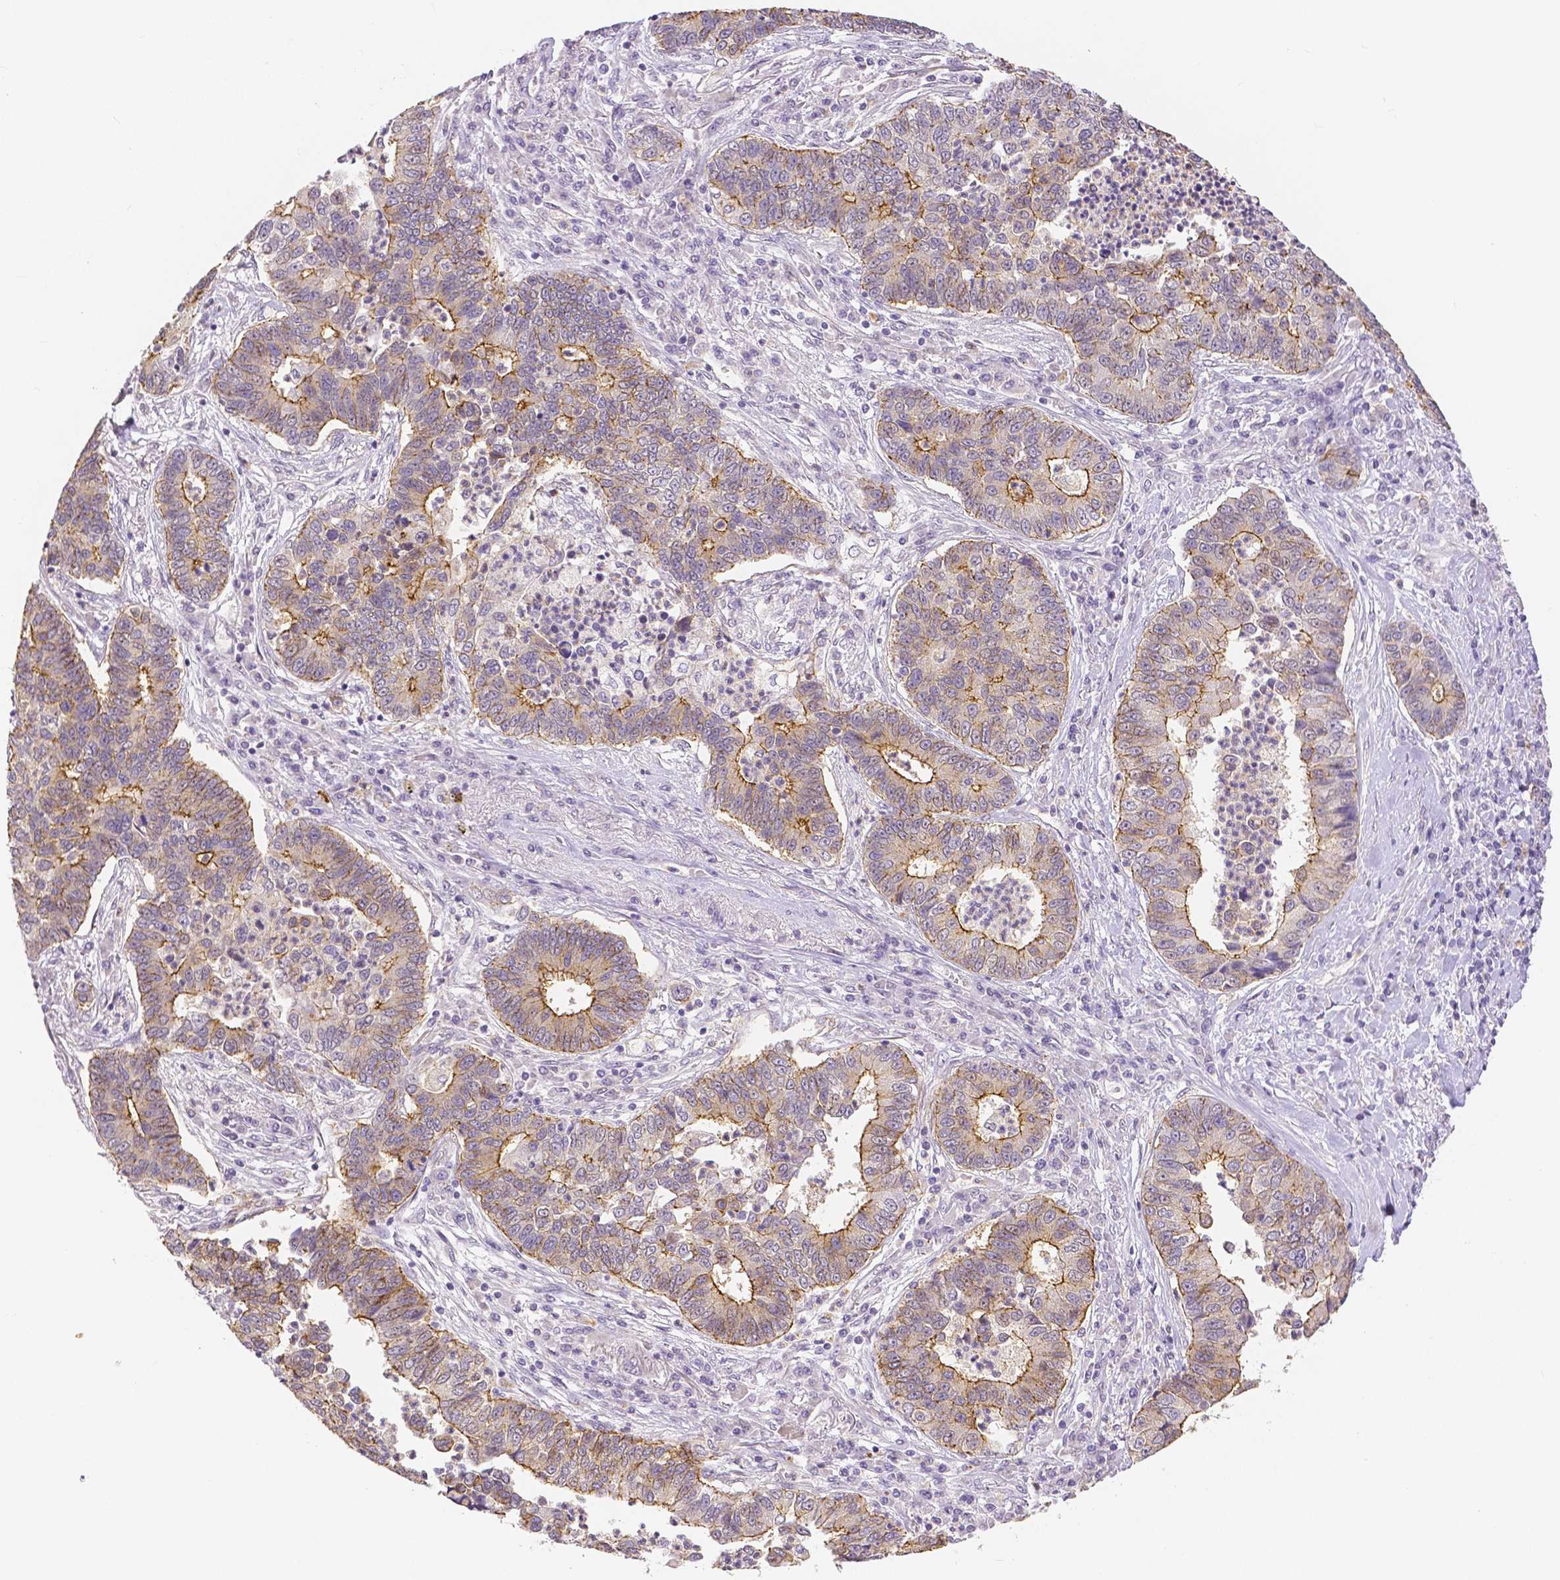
{"staining": {"intensity": "moderate", "quantity": "25%-75%", "location": "cytoplasmic/membranous"}, "tissue": "lung cancer", "cell_type": "Tumor cells", "image_type": "cancer", "snomed": [{"axis": "morphology", "description": "Adenocarcinoma, NOS"}, {"axis": "topography", "description": "Lung"}], "caption": "Immunohistochemistry (IHC) (DAB (3,3'-diaminobenzidine)) staining of human lung cancer exhibits moderate cytoplasmic/membranous protein expression in approximately 25%-75% of tumor cells. Nuclei are stained in blue.", "gene": "OCLN", "patient": {"sex": "female", "age": 57}}